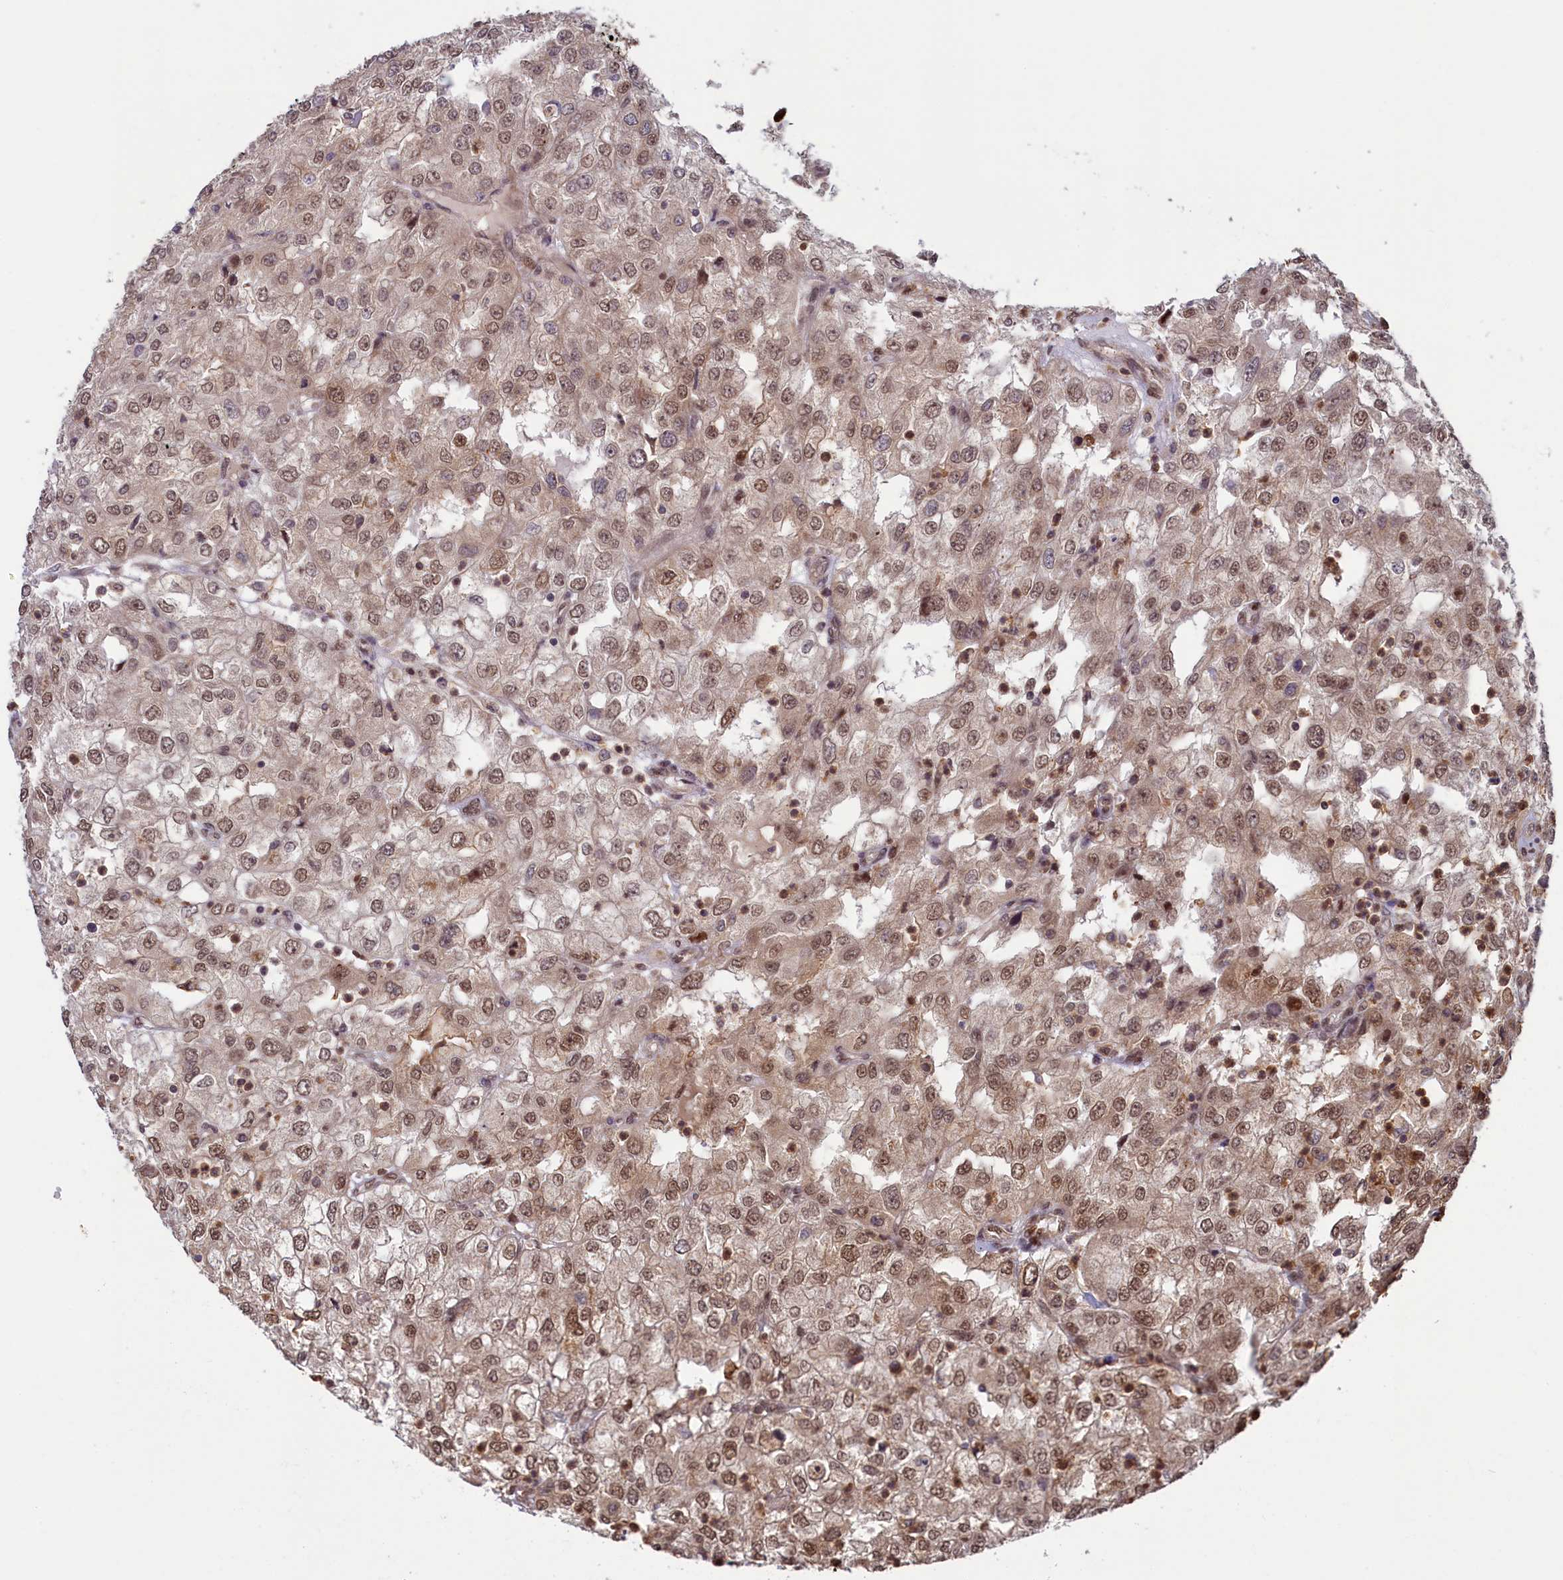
{"staining": {"intensity": "moderate", "quantity": ">75%", "location": "nuclear"}, "tissue": "renal cancer", "cell_type": "Tumor cells", "image_type": "cancer", "snomed": [{"axis": "morphology", "description": "Adenocarcinoma, NOS"}, {"axis": "topography", "description": "Kidney"}], "caption": "Tumor cells reveal moderate nuclear expression in approximately >75% of cells in renal cancer (adenocarcinoma).", "gene": "NAE1", "patient": {"sex": "female", "age": 54}}